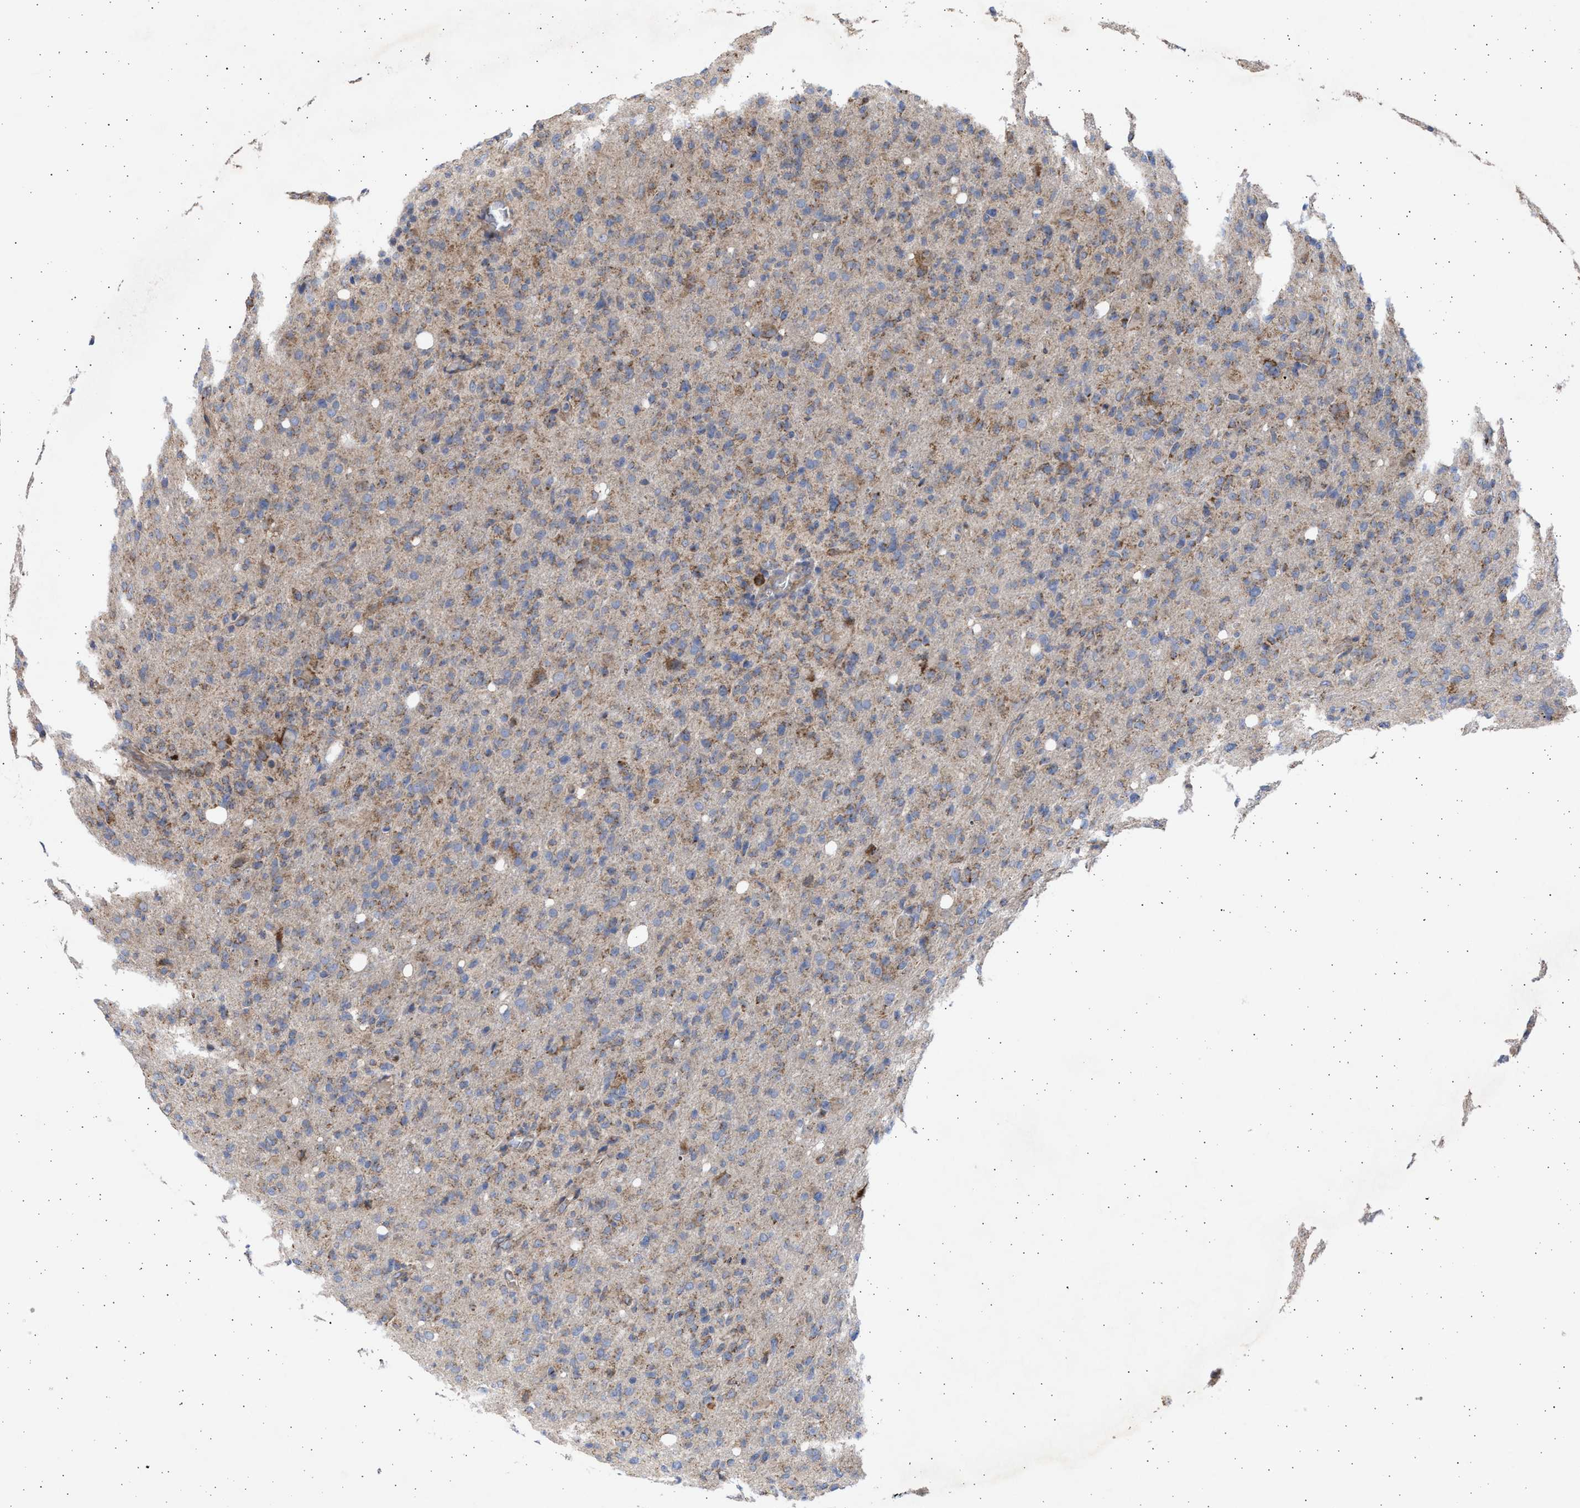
{"staining": {"intensity": "weak", "quantity": ">75%", "location": "cytoplasmic/membranous"}, "tissue": "glioma", "cell_type": "Tumor cells", "image_type": "cancer", "snomed": [{"axis": "morphology", "description": "Glioma, malignant, High grade"}, {"axis": "topography", "description": "Brain"}], "caption": "A histopathology image of high-grade glioma (malignant) stained for a protein reveals weak cytoplasmic/membranous brown staining in tumor cells. The staining was performed using DAB, with brown indicating positive protein expression. Nuclei are stained blue with hematoxylin.", "gene": "TTC19", "patient": {"sex": "female", "age": 57}}